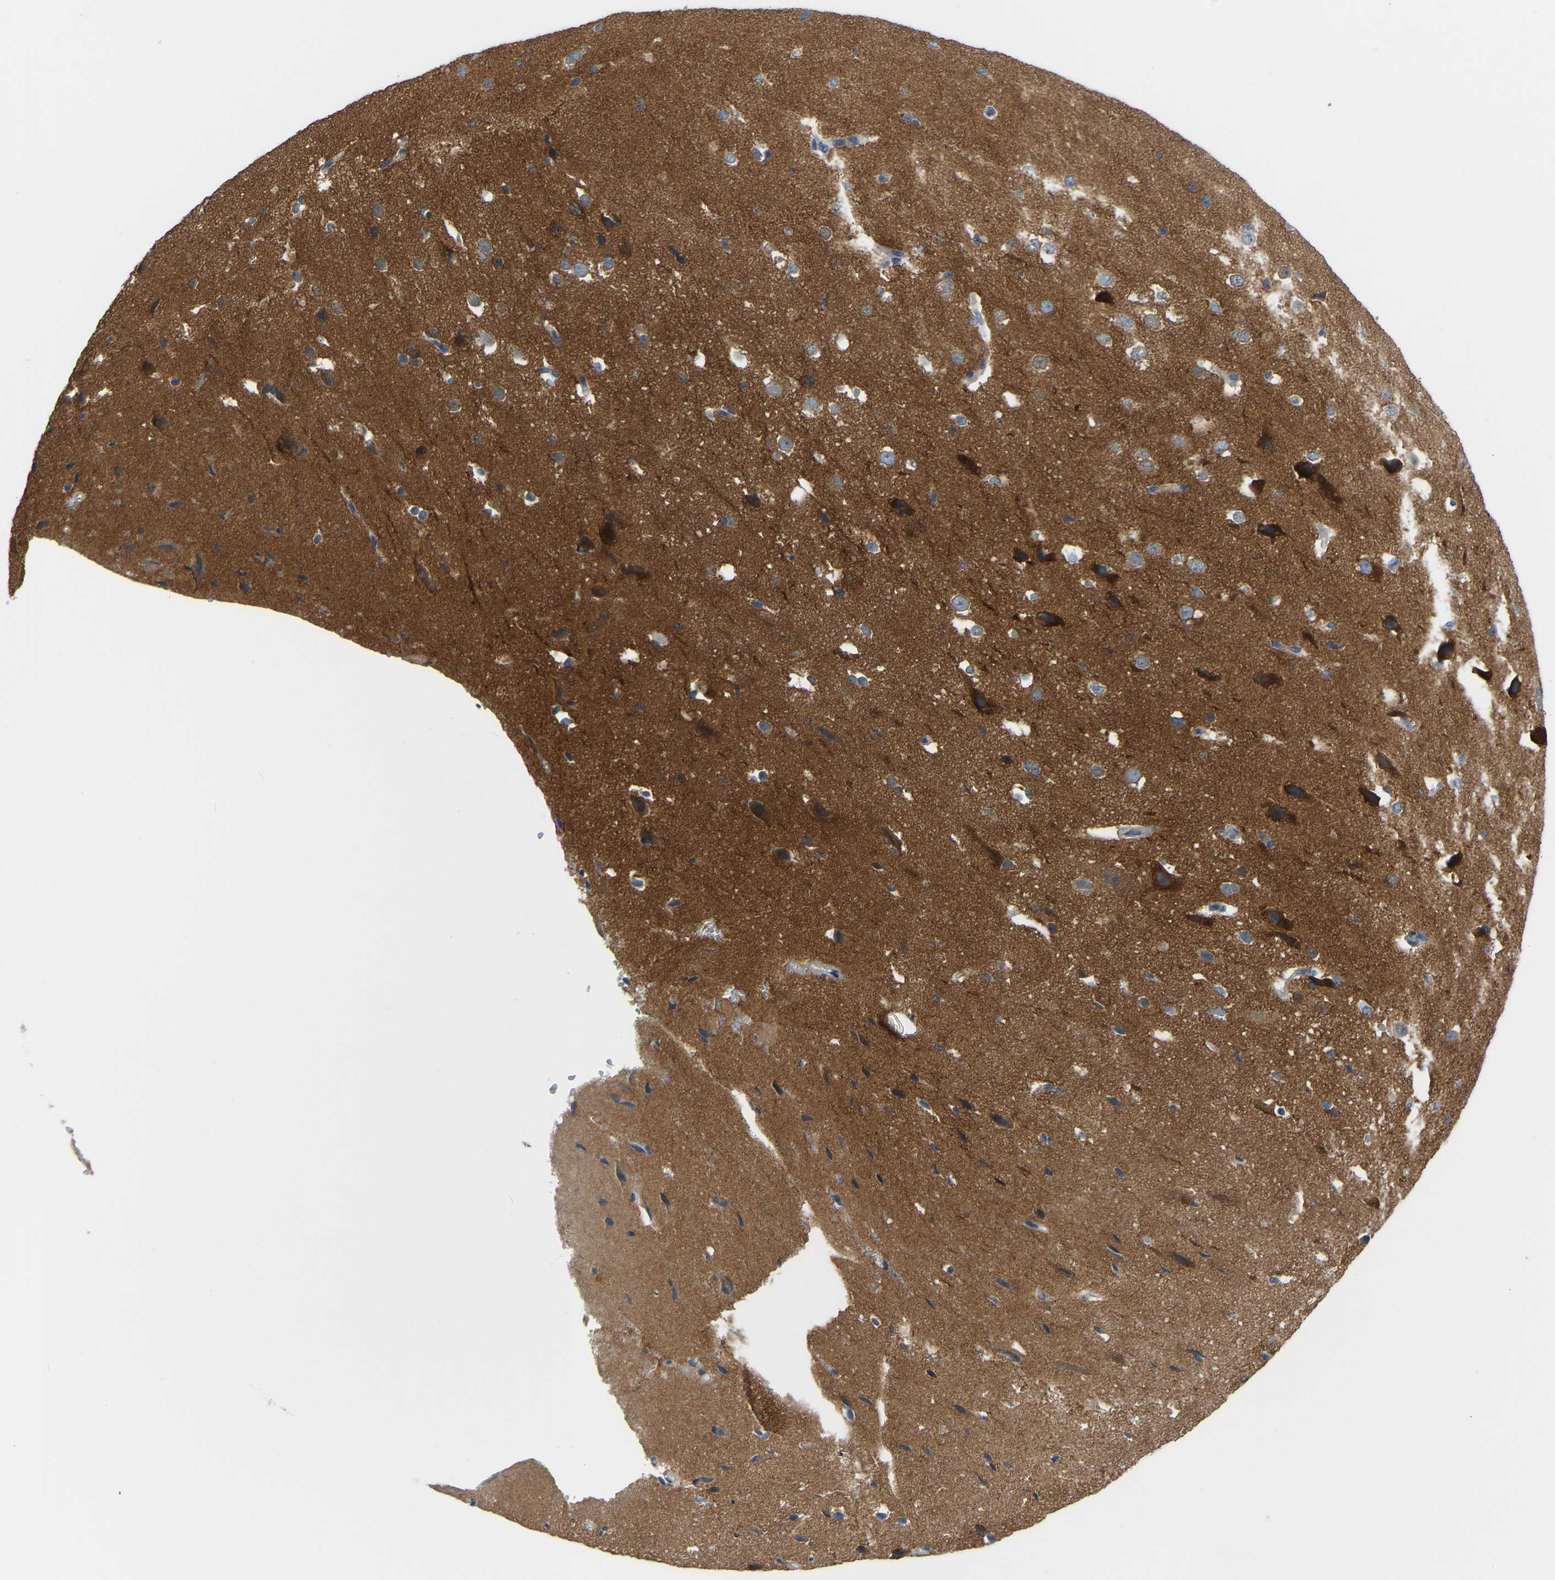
{"staining": {"intensity": "negative", "quantity": "none", "location": "none"}, "tissue": "cerebral cortex", "cell_type": "Endothelial cells", "image_type": "normal", "snomed": [{"axis": "morphology", "description": "Normal tissue, NOS"}, {"axis": "morphology", "description": "Developmental malformation"}, {"axis": "topography", "description": "Cerebral cortex"}], "caption": "The micrograph demonstrates no staining of endothelial cells in benign cerebral cortex.", "gene": "PPP3CA", "patient": {"sex": "female", "age": 30}}